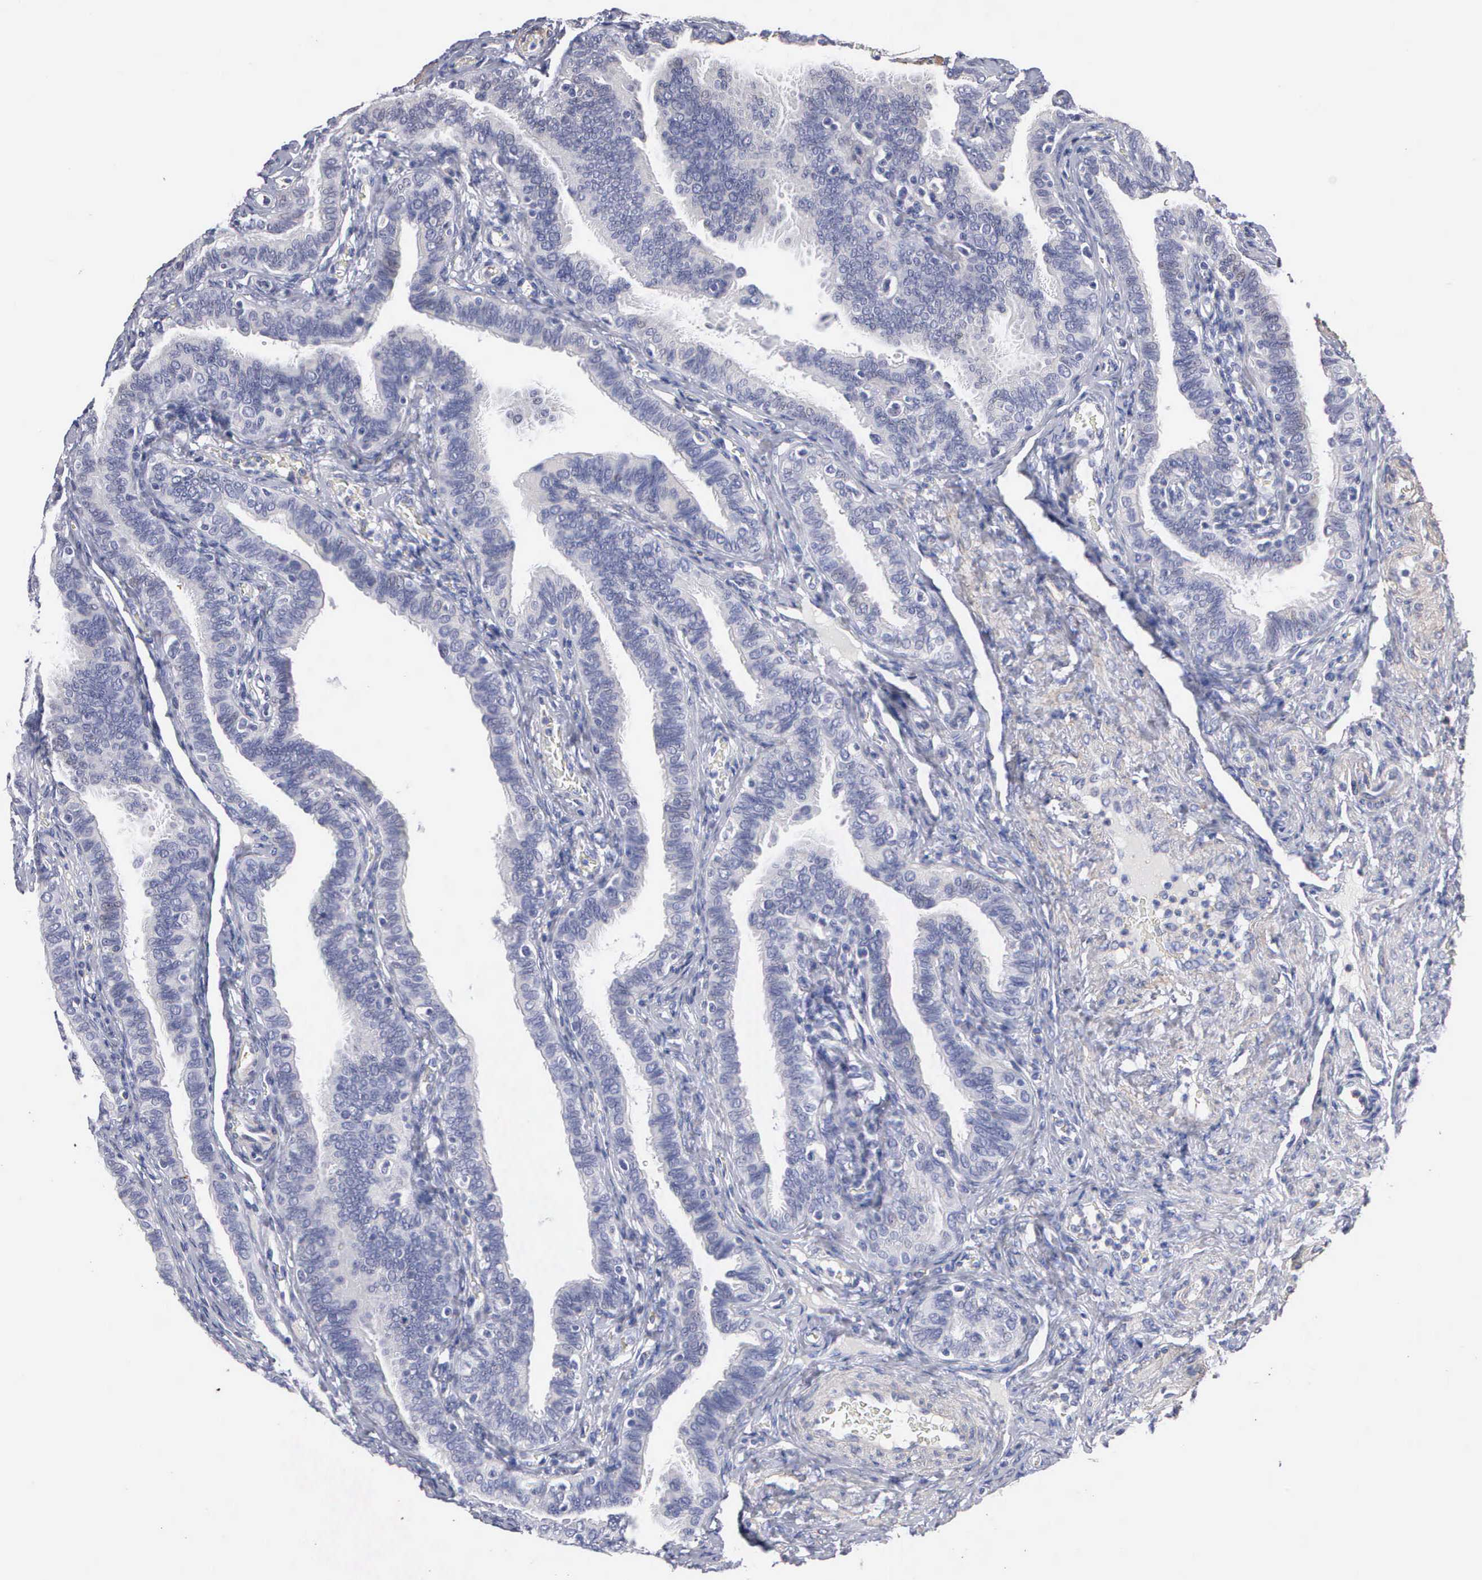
{"staining": {"intensity": "negative", "quantity": "none", "location": "none"}, "tissue": "fallopian tube", "cell_type": "Glandular cells", "image_type": "normal", "snomed": [{"axis": "morphology", "description": "Normal tissue, NOS"}, {"axis": "topography", "description": "Fallopian tube"}], "caption": "This image is of unremarkable fallopian tube stained with IHC to label a protein in brown with the nuclei are counter-stained blue. There is no staining in glandular cells.", "gene": "ELFN2", "patient": {"sex": "female", "age": 38}}